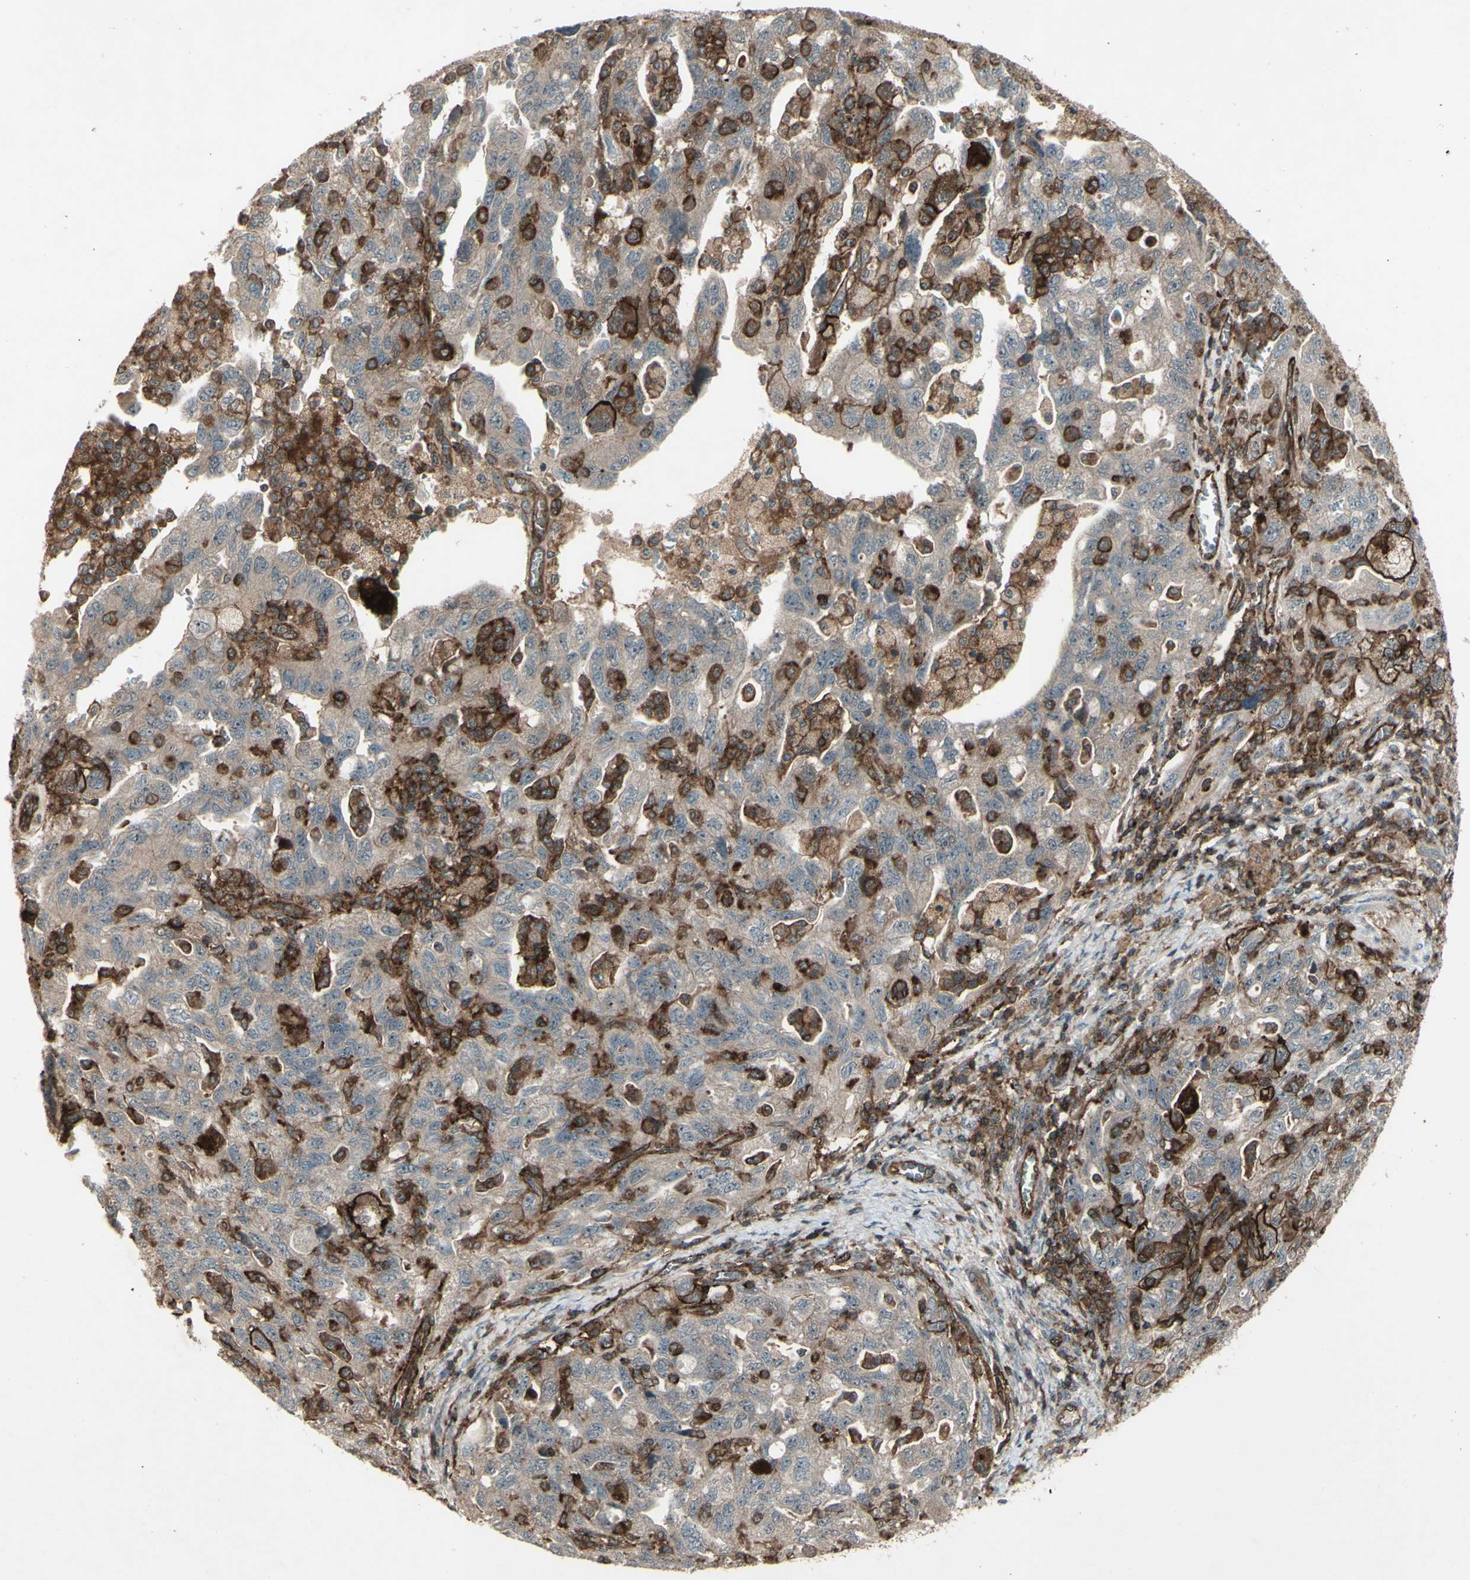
{"staining": {"intensity": "strong", "quantity": "25%-75%", "location": "cytoplasmic/membranous"}, "tissue": "ovarian cancer", "cell_type": "Tumor cells", "image_type": "cancer", "snomed": [{"axis": "morphology", "description": "Carcinoma, NOS"}, {"axis": "morphology", "description": "Cystadenocarcinoma, serous, NOS"}, {"axis": "topography", "description": "Ovary"}], "caption": "Tumor cells demonstrate strong cytoplasmic/membranous positivity in about 25%-75% of cells in serous cystadenocarcinoma (ovarian). The protein of interest is shown in brown color, while the nuclei are stained blue.", "gene": "FXYD5", "patient": {"sex": "female", "age": 69}}